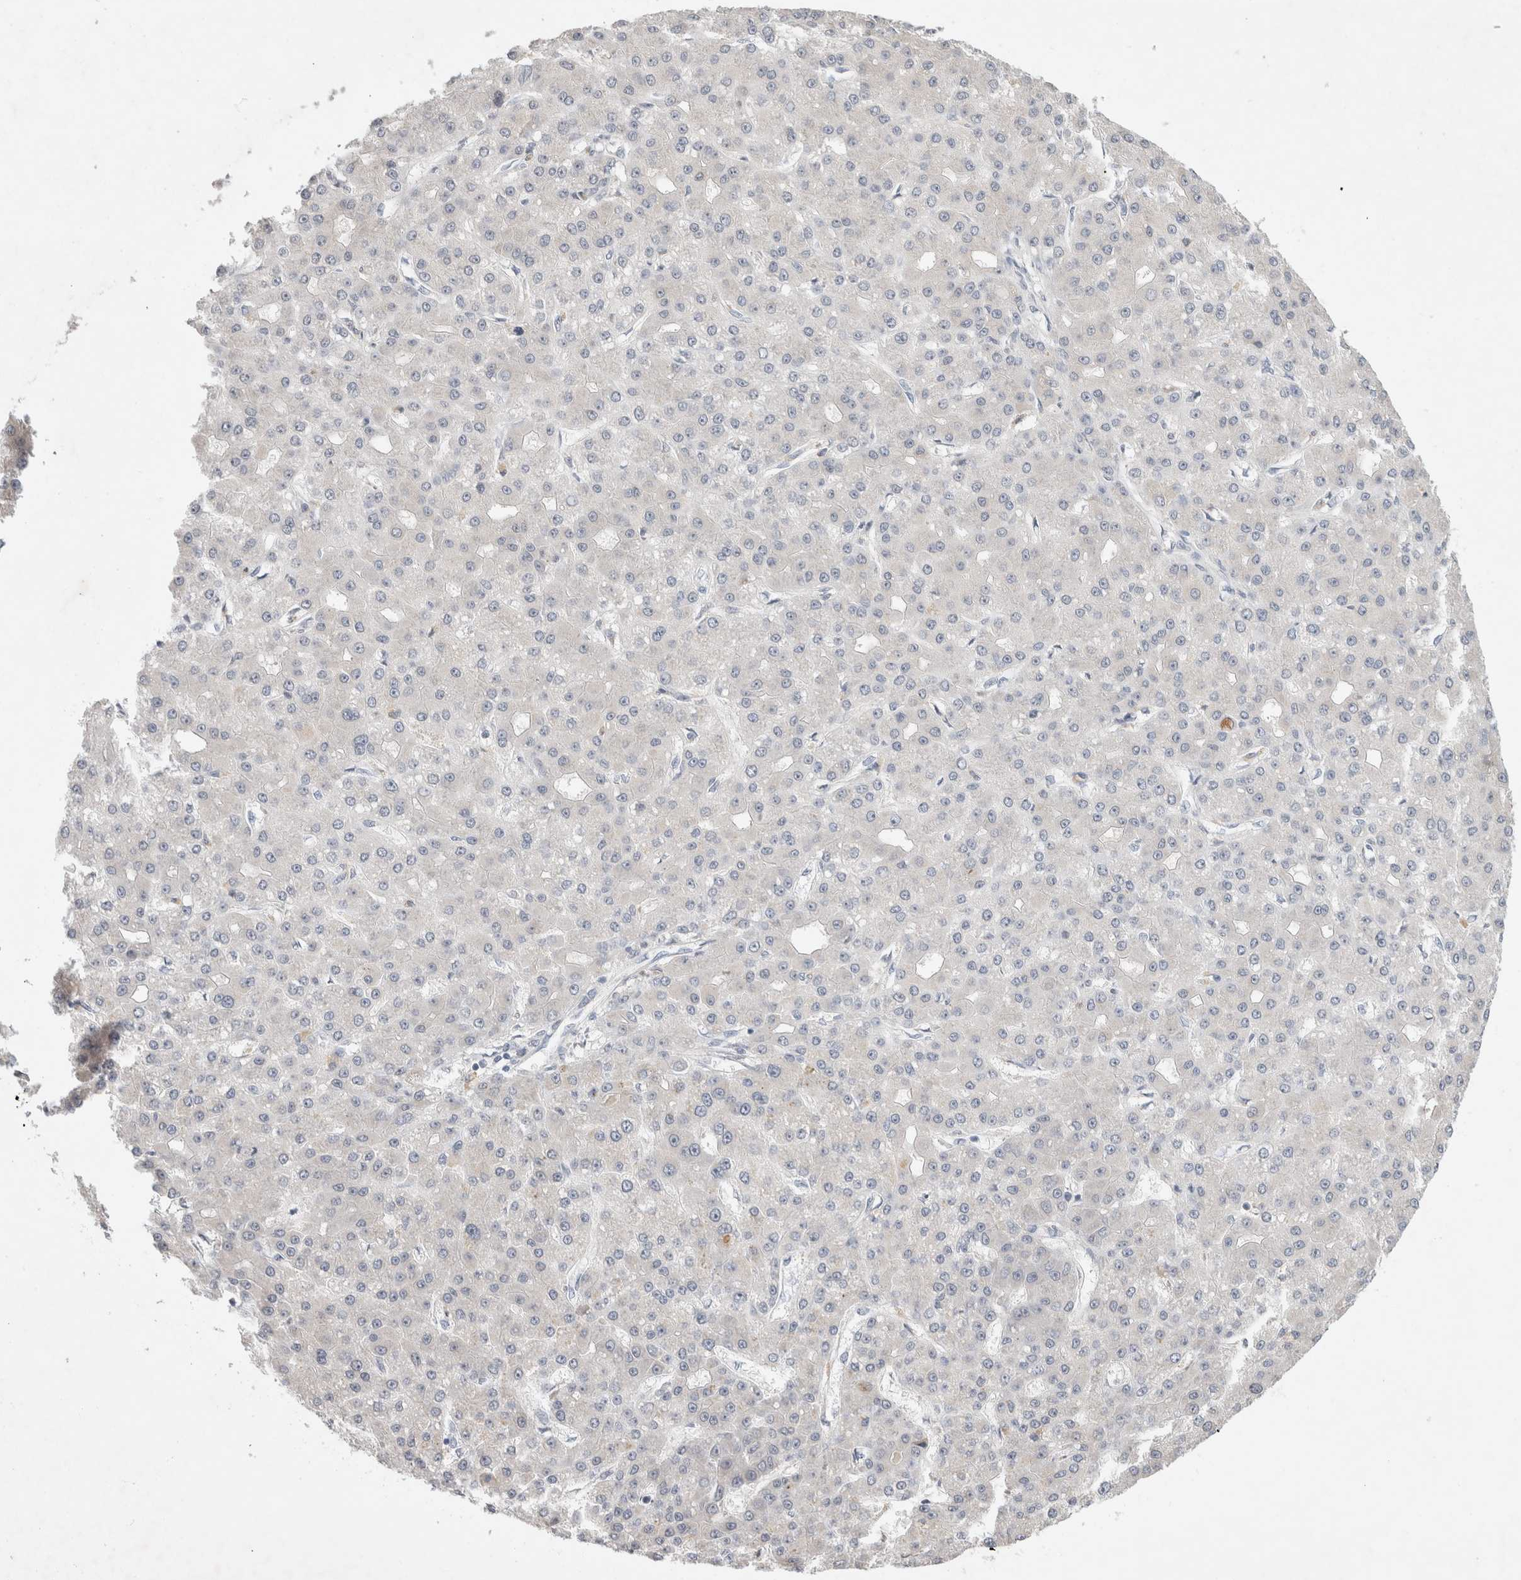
{"staining": {"intensity": "negative", "quantity": "none", "location": "none"}, "tissue": "liver cancer", "cell_type": "Tumor cells", "image_type": "cancer", "snomed": [{"axis": "morphology", "description": "Carcinoma, Hepatocellular, NOS"}, {"axis": "topography", "description": "Liver"}], "caption": "An immunohistochemistry (IHC) image of liver hepatocellular carcinoma is shown. There is no staining in tumor cells of liver hepatocellular carcinoma.", "gene": "NEDD4L", "patient": {"sex": "male", "age": 67}}